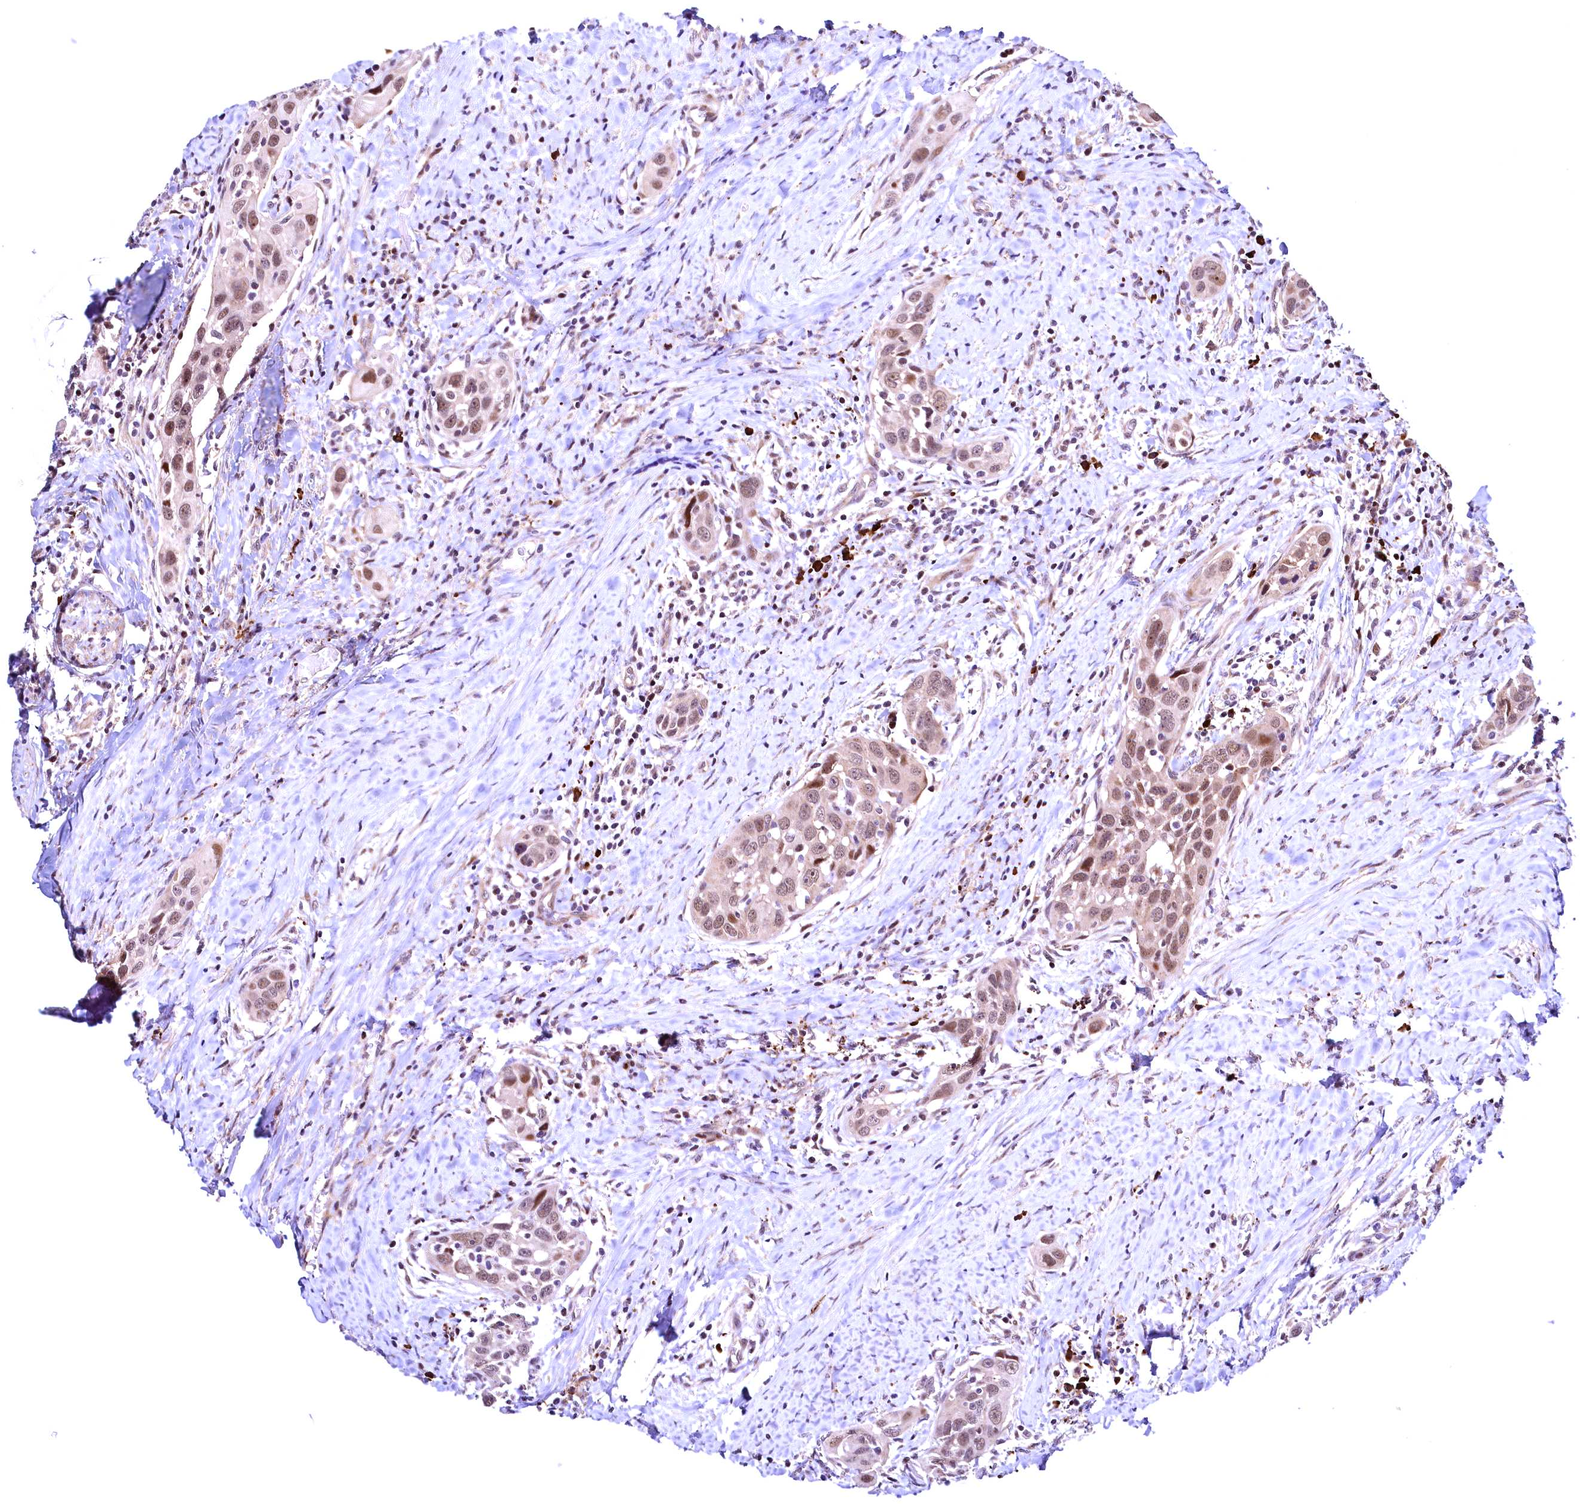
{"staining": {"intensity": "moderate", "quantity": "25%-75%", "location": "nuclear"}, "tissue": "head and neck cancer", "cell_type": "Tumor cells", "image_type": "cancer", "snomed": [{"axis": "morphology", "description": "Squamous cell carcinoma, NOS"}, {"axis": "topography", "description": "Oral tissue"}, {"axis": "topography", "description": "Head-Neck"}], "caption": "Moderate nuclear protein positivity is seen in about 25%-75% of tumor cells in head and neck cancer (squamous cell carcinoma).", "gene": "RBFA", "patient": {"sex": "female", "age": 50}}